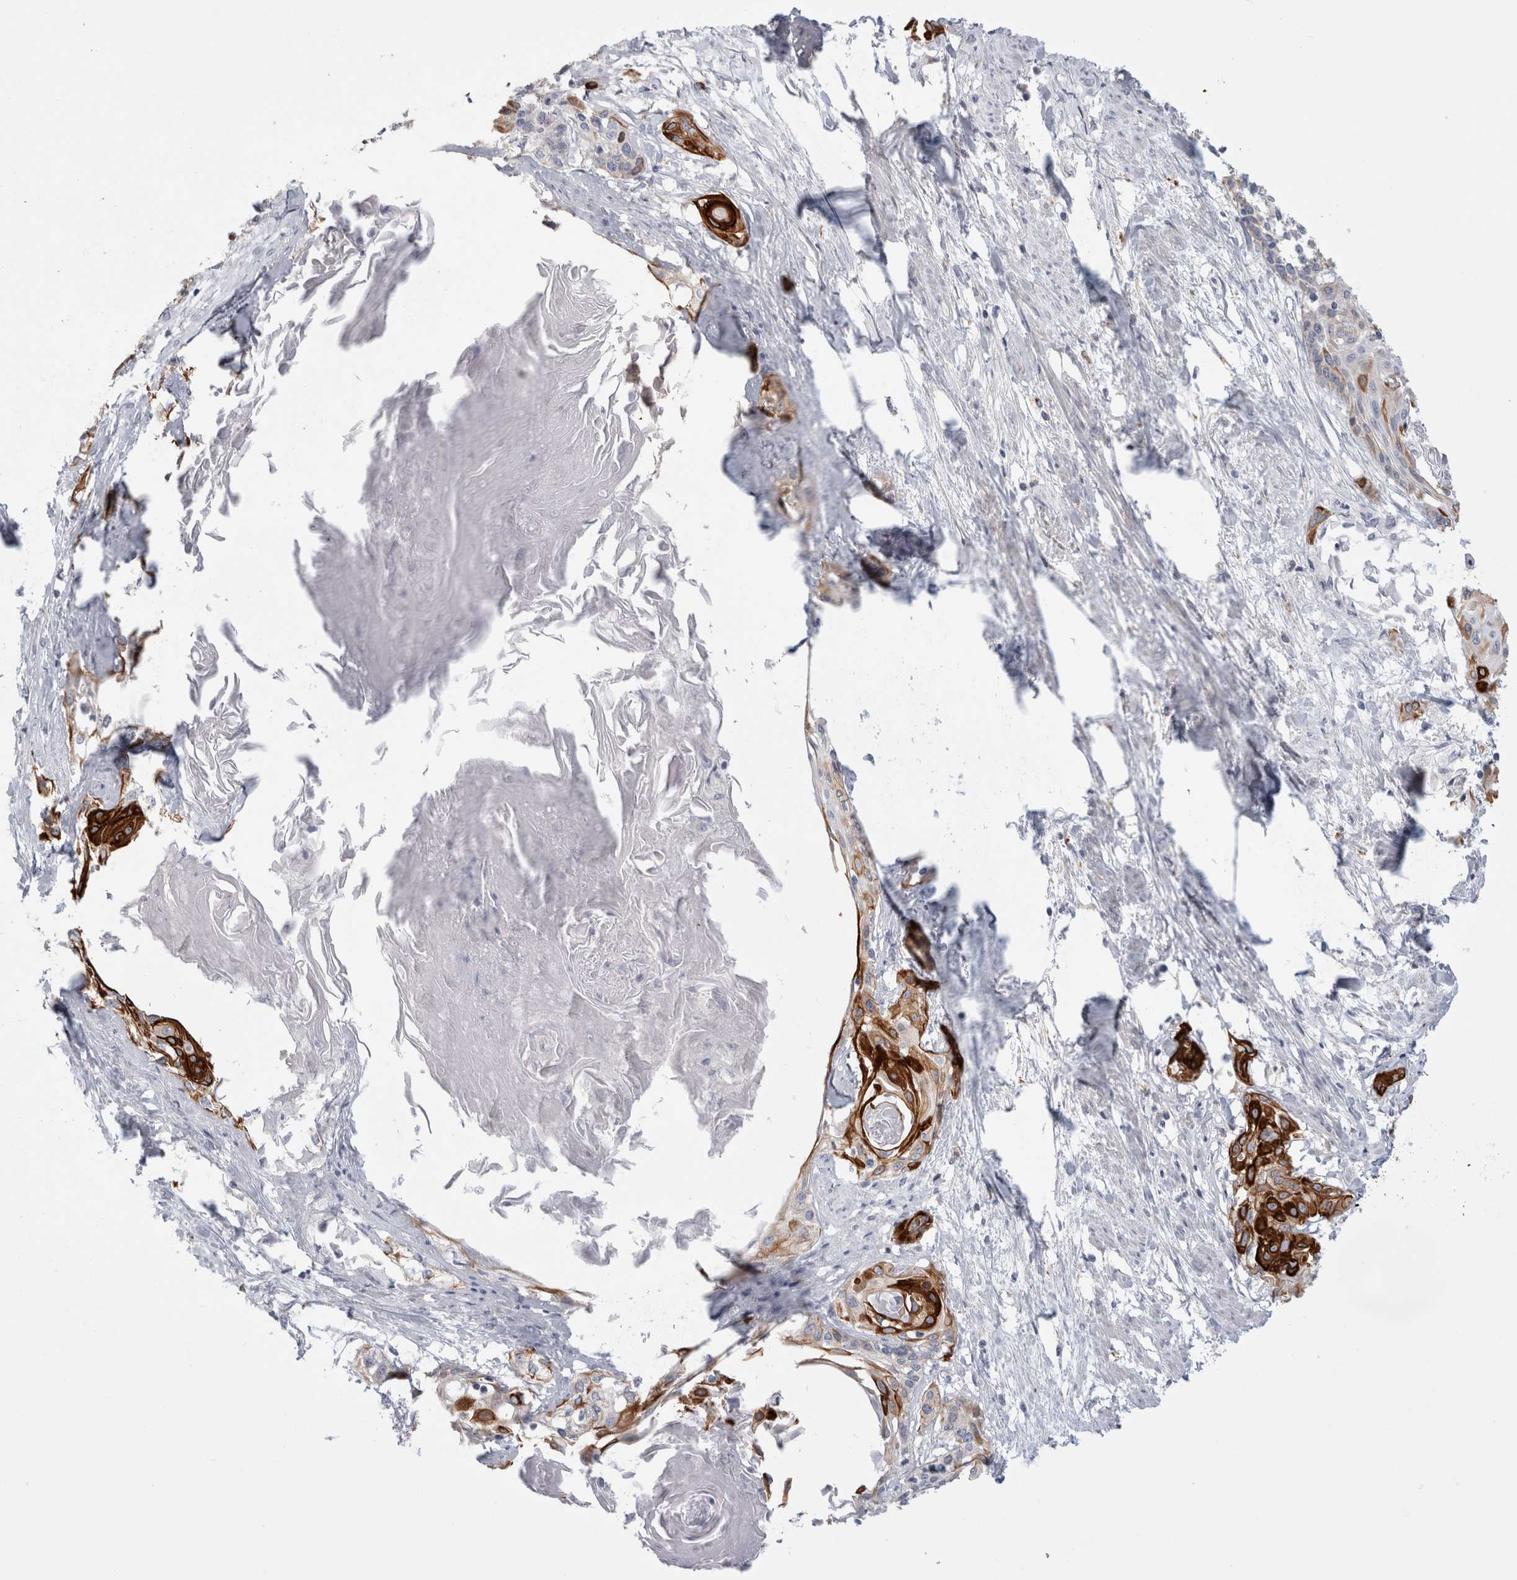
{"staining": {"intensity": "strong", "quantity": "25%-75%", "location": "cytoplasmic/membranous"}, "tissue": "cervical cancer", "cell_type": "Tumor cells", "image_type": "cancer", "snomed": [{"axis": "morphology", "description": "Squamous cell carcinoma, NOS"}, {"axis": "topography", "description": "Cervix"}], "caption": "Strong cytoplasmic/membranous positivity for a protein is present in about 25%-75% of tumor cells of cervical squamous cell carcinoma using IHC.", "gene": "GAA", "patient": {"sex": "female", "age": 57}}